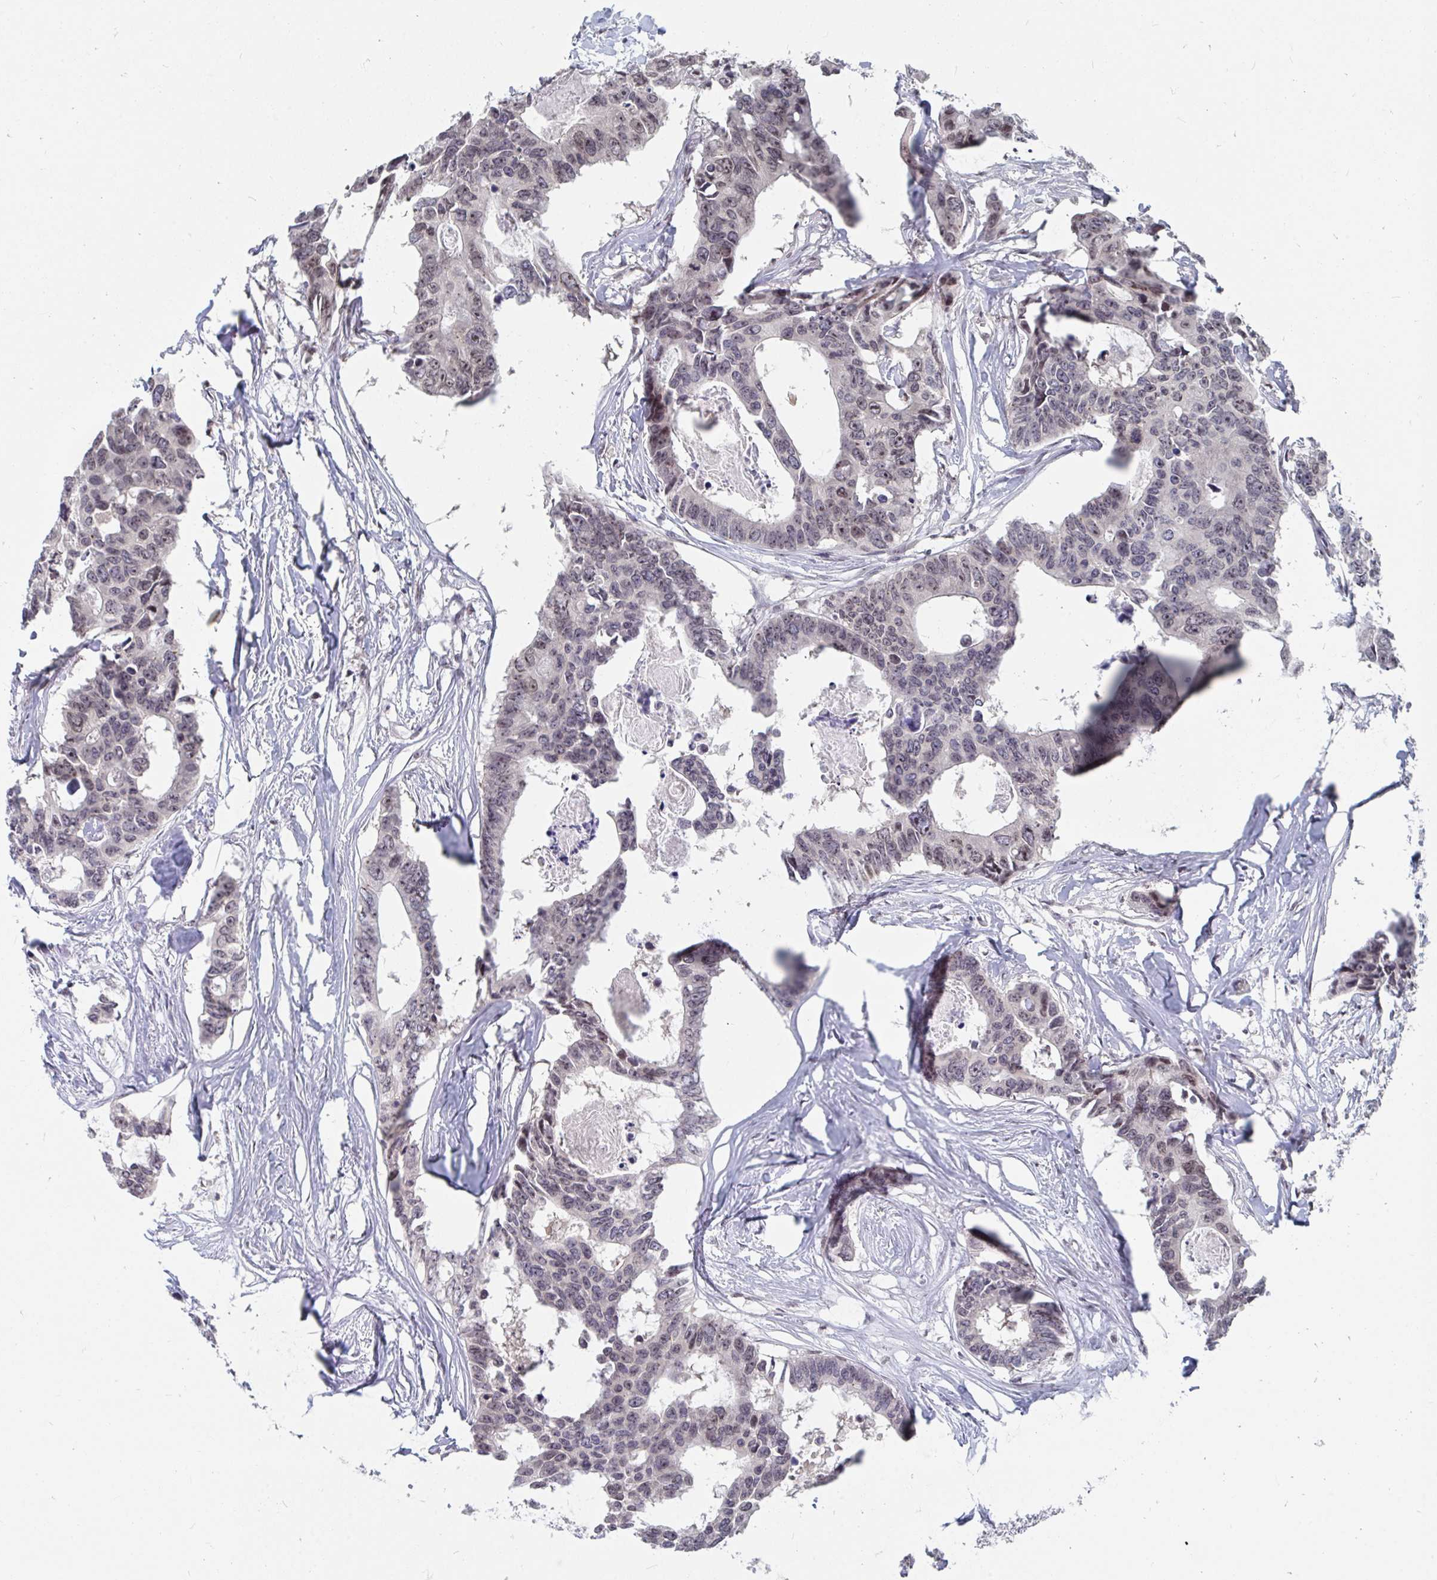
{"staining": {"intensity": "negative", "quantity": "none", "location": "none"}, "tissue": "colorectal cancer", "cell_type": "Tumor cells", "image_type": "cancer", "snomed": [{"axis": "morphology", "description": "Adenocarcinoma, NOS"}, {"axis": "topography", "description": "Rectum"}], "caption": "This is a image of immunohistochemistry staining of colorectal adenocarcinoma, which shows no expression in tumor cells. (Stains: DAB immunohistochemistry (IHC) with hematoxylin counter stain, Microscopy: brightfield microscopy at high magnification).", "gene": "TRIP12", "patient": {"sex": "male", "age": 57}}